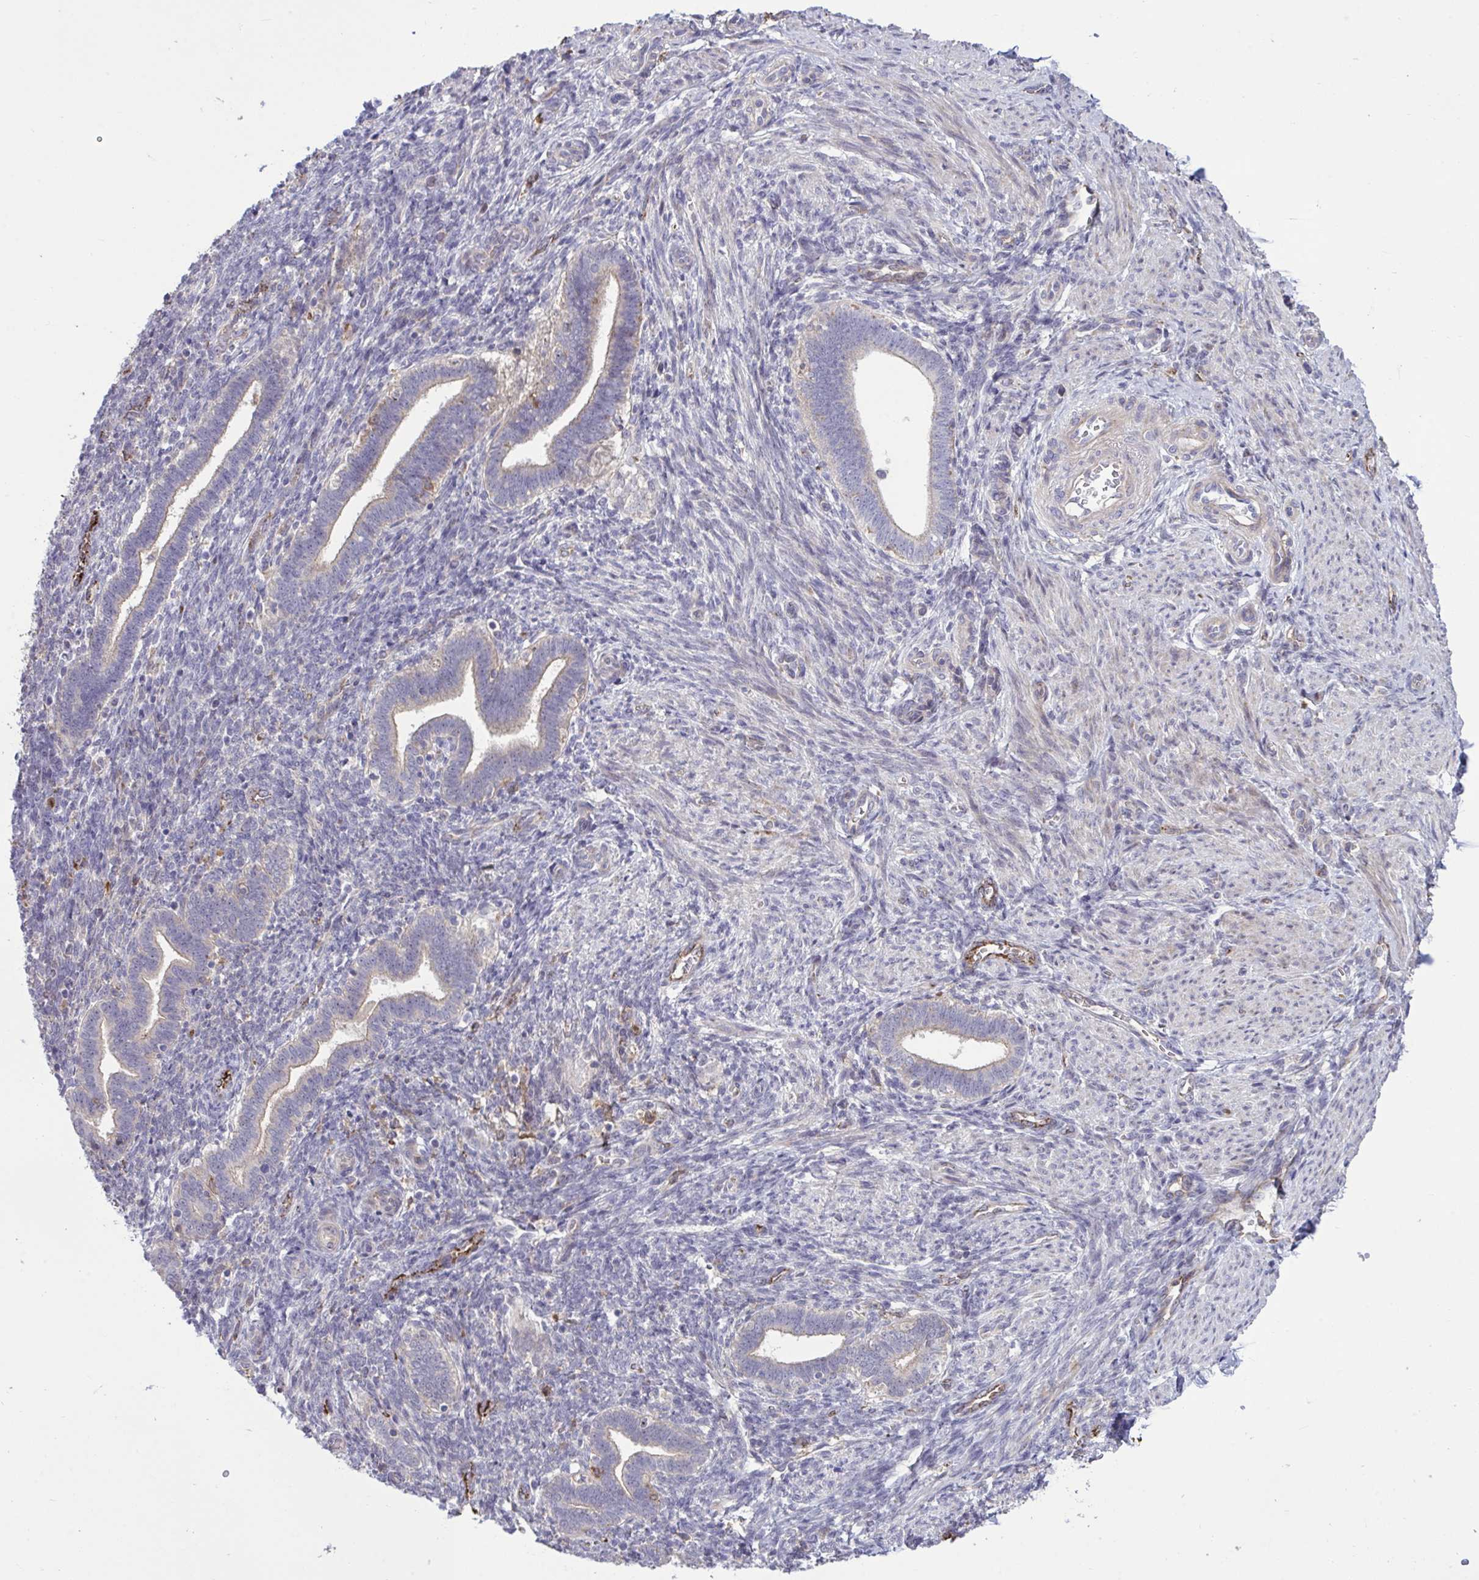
{"staining": {"intensity": "weak", "quantity": "<25%", "location": "cytoplasmic/membranous"}, "tissue": "endometrium", "cell_type": "Cells in endometrial stroma", "image_type": "normal", "snomed": [{"axis": "morphology", "description": "Normal tissue, NOS"}, {"axis": "topography", "description": "Endometrium"}], "caption": "High power microscopy photomicrograph of an immunohistochemistry (IHC) histopathology image of normal endometrium, revealing no significant positivity in cells in endometrial stroma.", "gene": "CD101", "patient": {"sex": "female", "age": 34}}